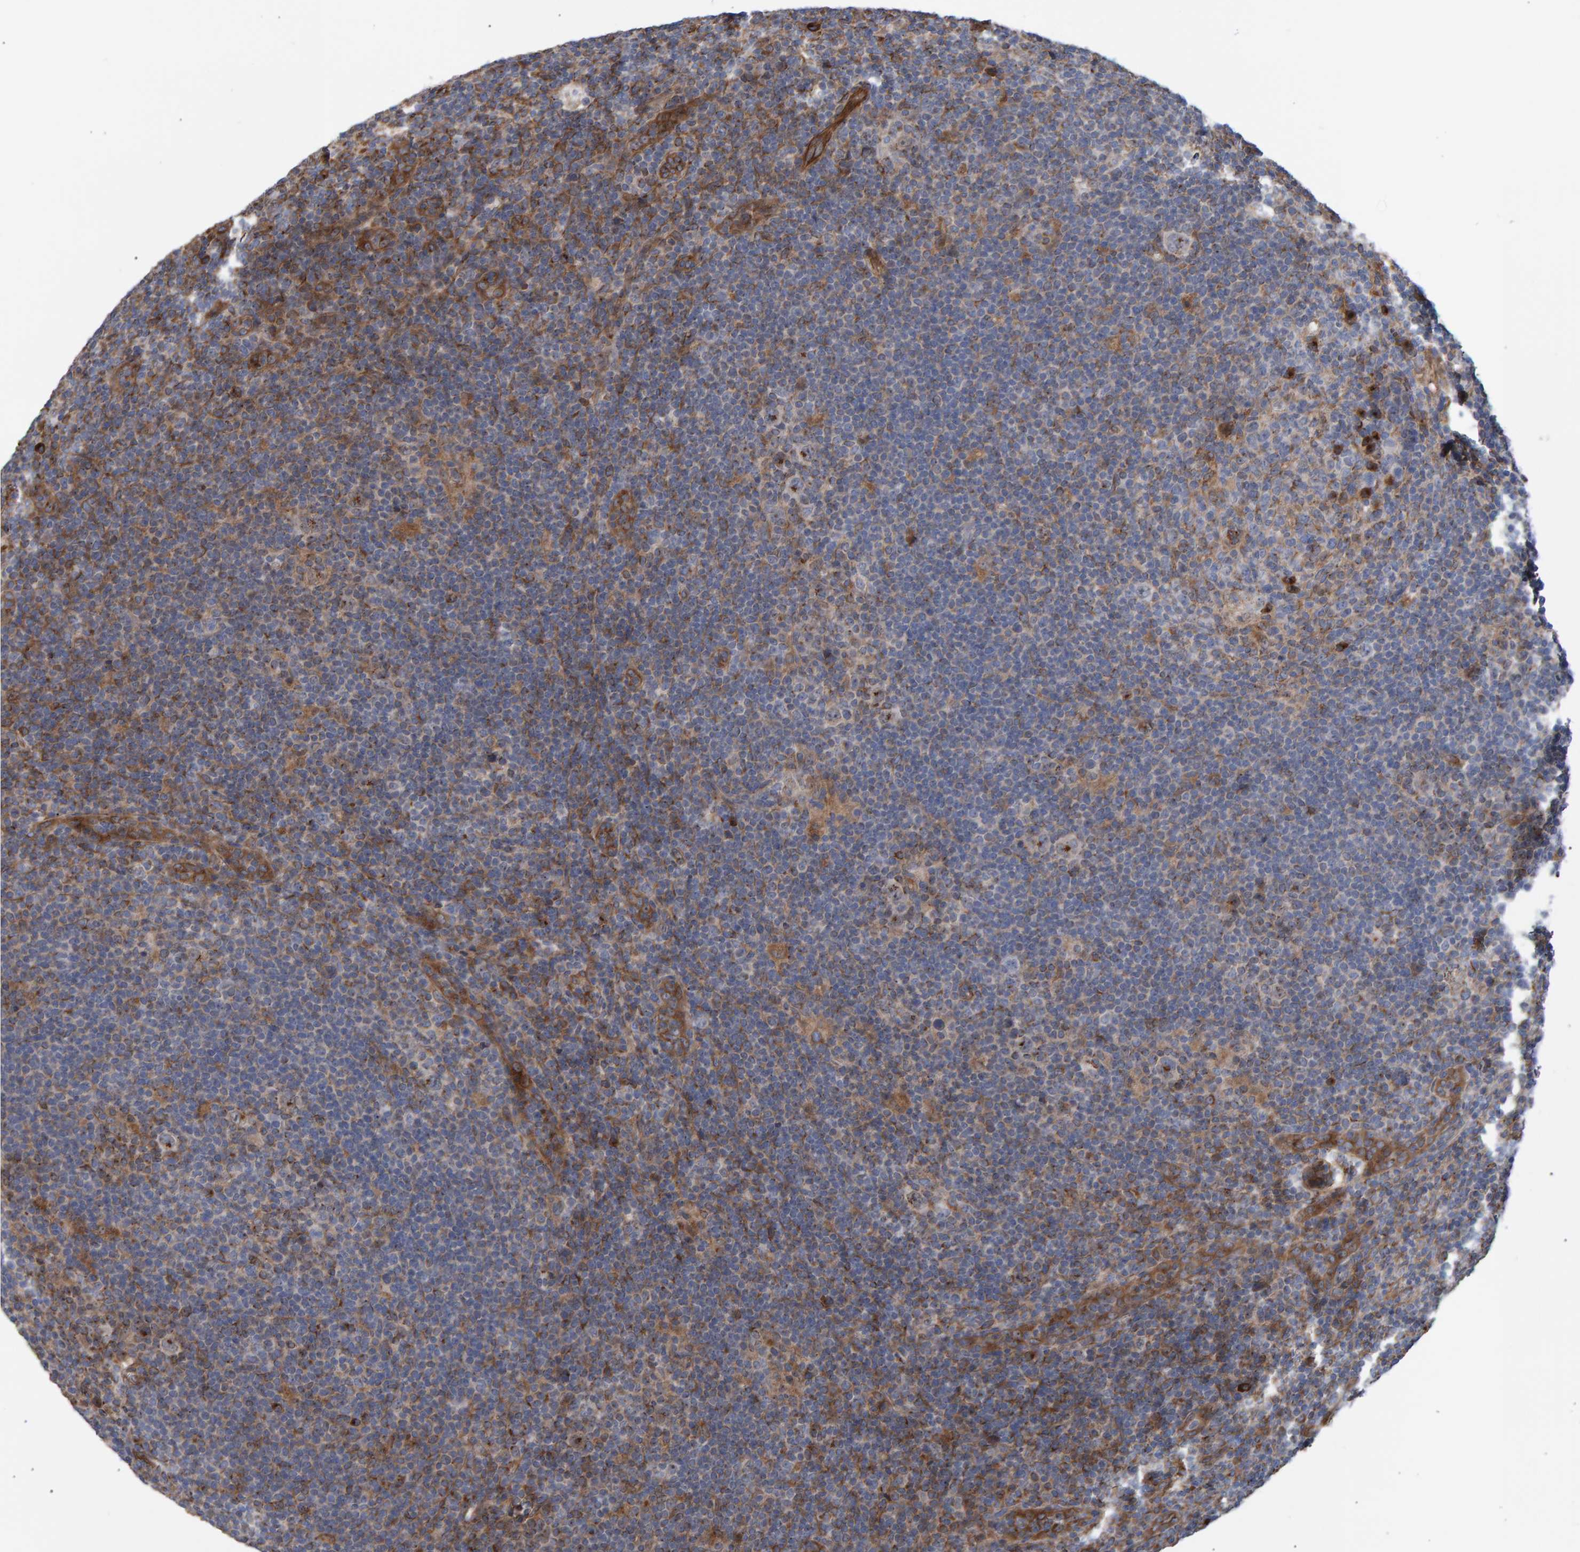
{"staining": {"intensity": "moderate", "quantity": ">75%", "location": "cytoplasmic/membranous"}, "tissue": "lymphoma", "cell_type": "Tumor cells", "image_type": "cancer", "snomed": [{"axis": "morphology", "description": "Hodgkin's disease, NOS"}, {"axis": "topography", "description": "Lymph node"}], "caption": "Moderate cytoplasmic/membranous expression is appreciated in approximately >75% of tumor cells in Hodgkin's disease.", "gene": "FAM117A", "patient": {"sex": "female", "age": 57}}